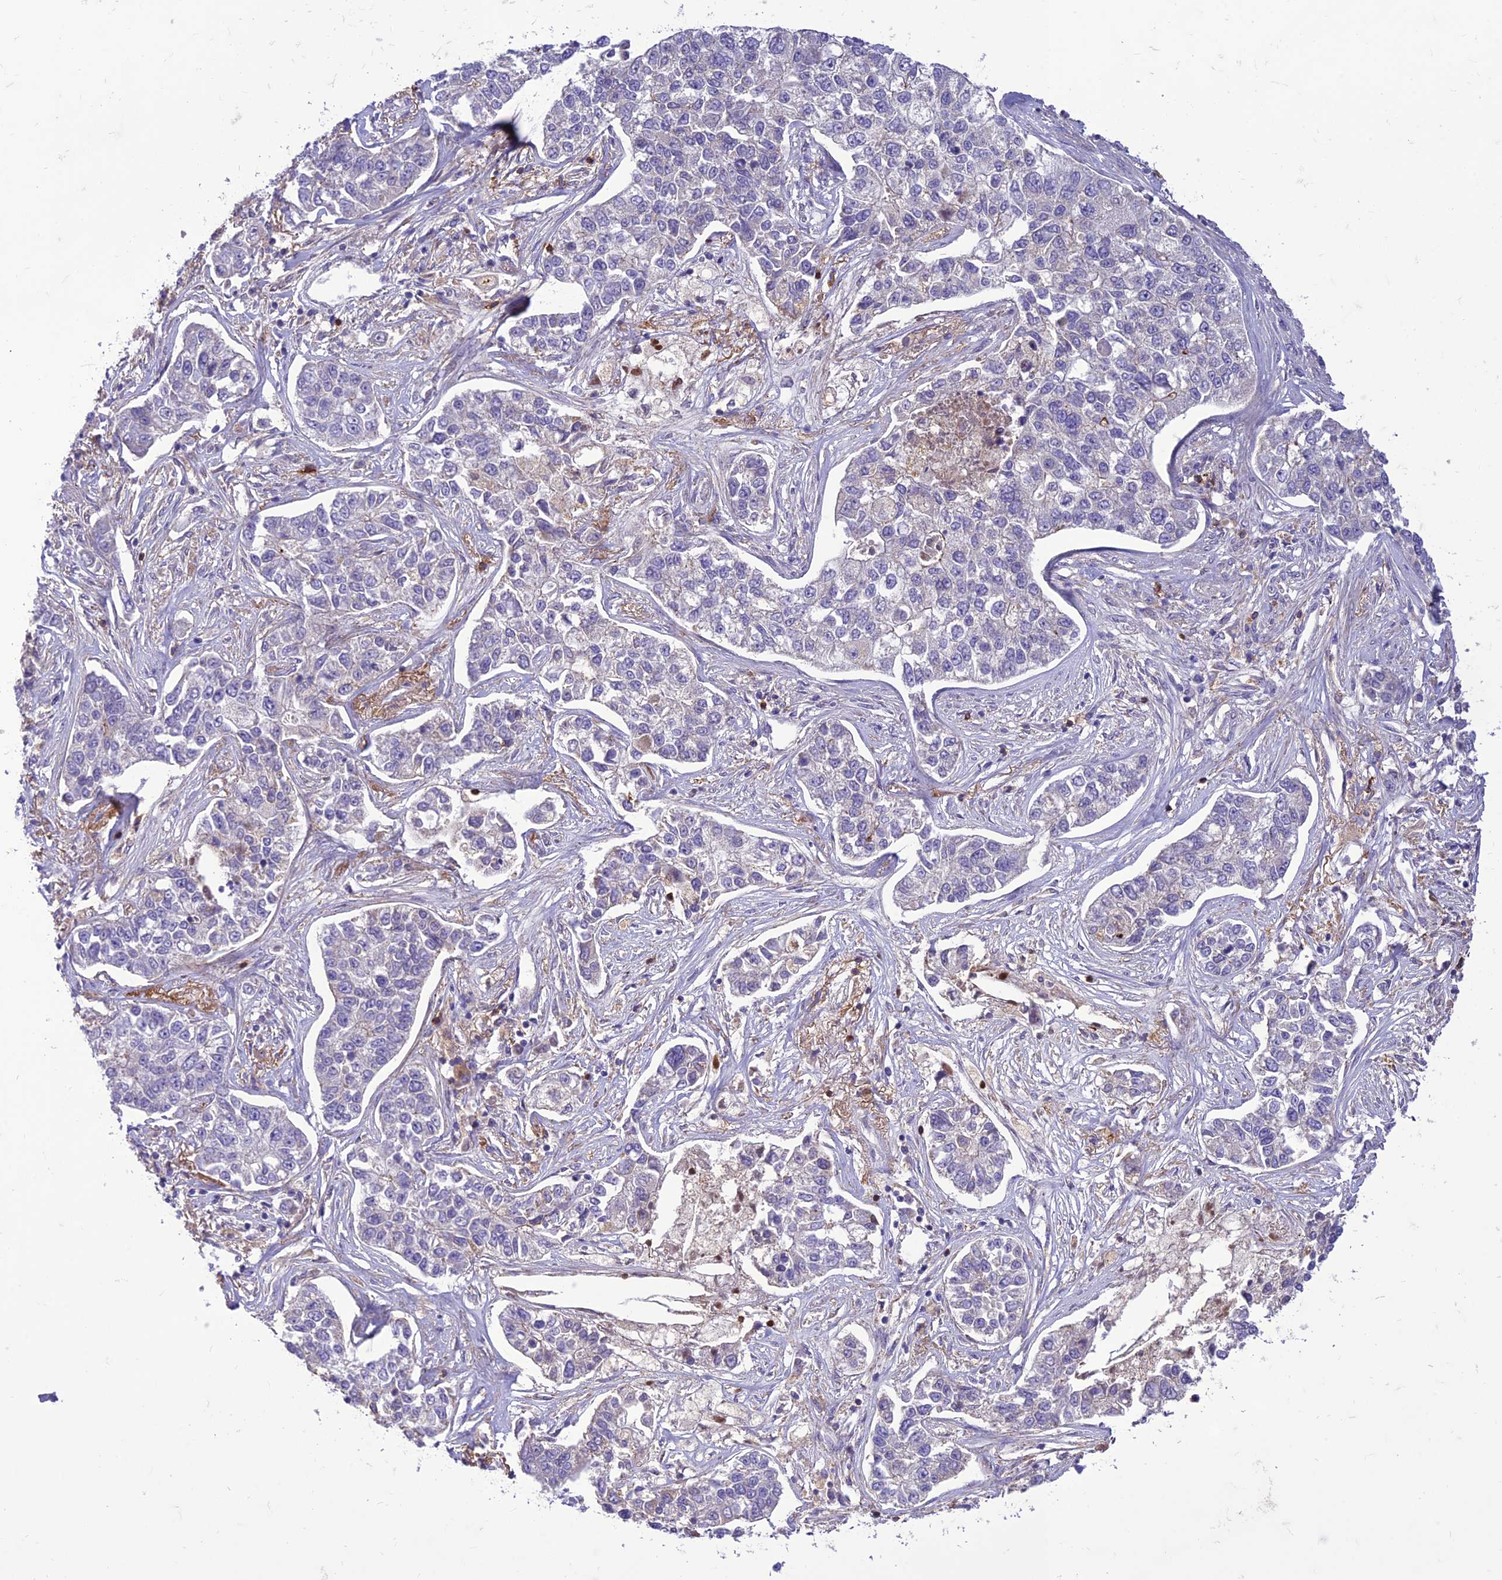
{"staining": {"intensity": "negative", "quantity": "none", "location": "none"}, "tissue": "lung cancer", "cell_type": "Tumor cells", "image_type": "cancer", "snomed": [{"axis": "morphology", "description": "Adenocarcinoma, NOS"}, {"axis": "topography", "description": "Lung"}], "caption": "The photomicrograph shows no staining of tumor cells in lung adenocarcinoma.", "gene": "ITGAE", "patient": {"sex": "male", "age": 49}}